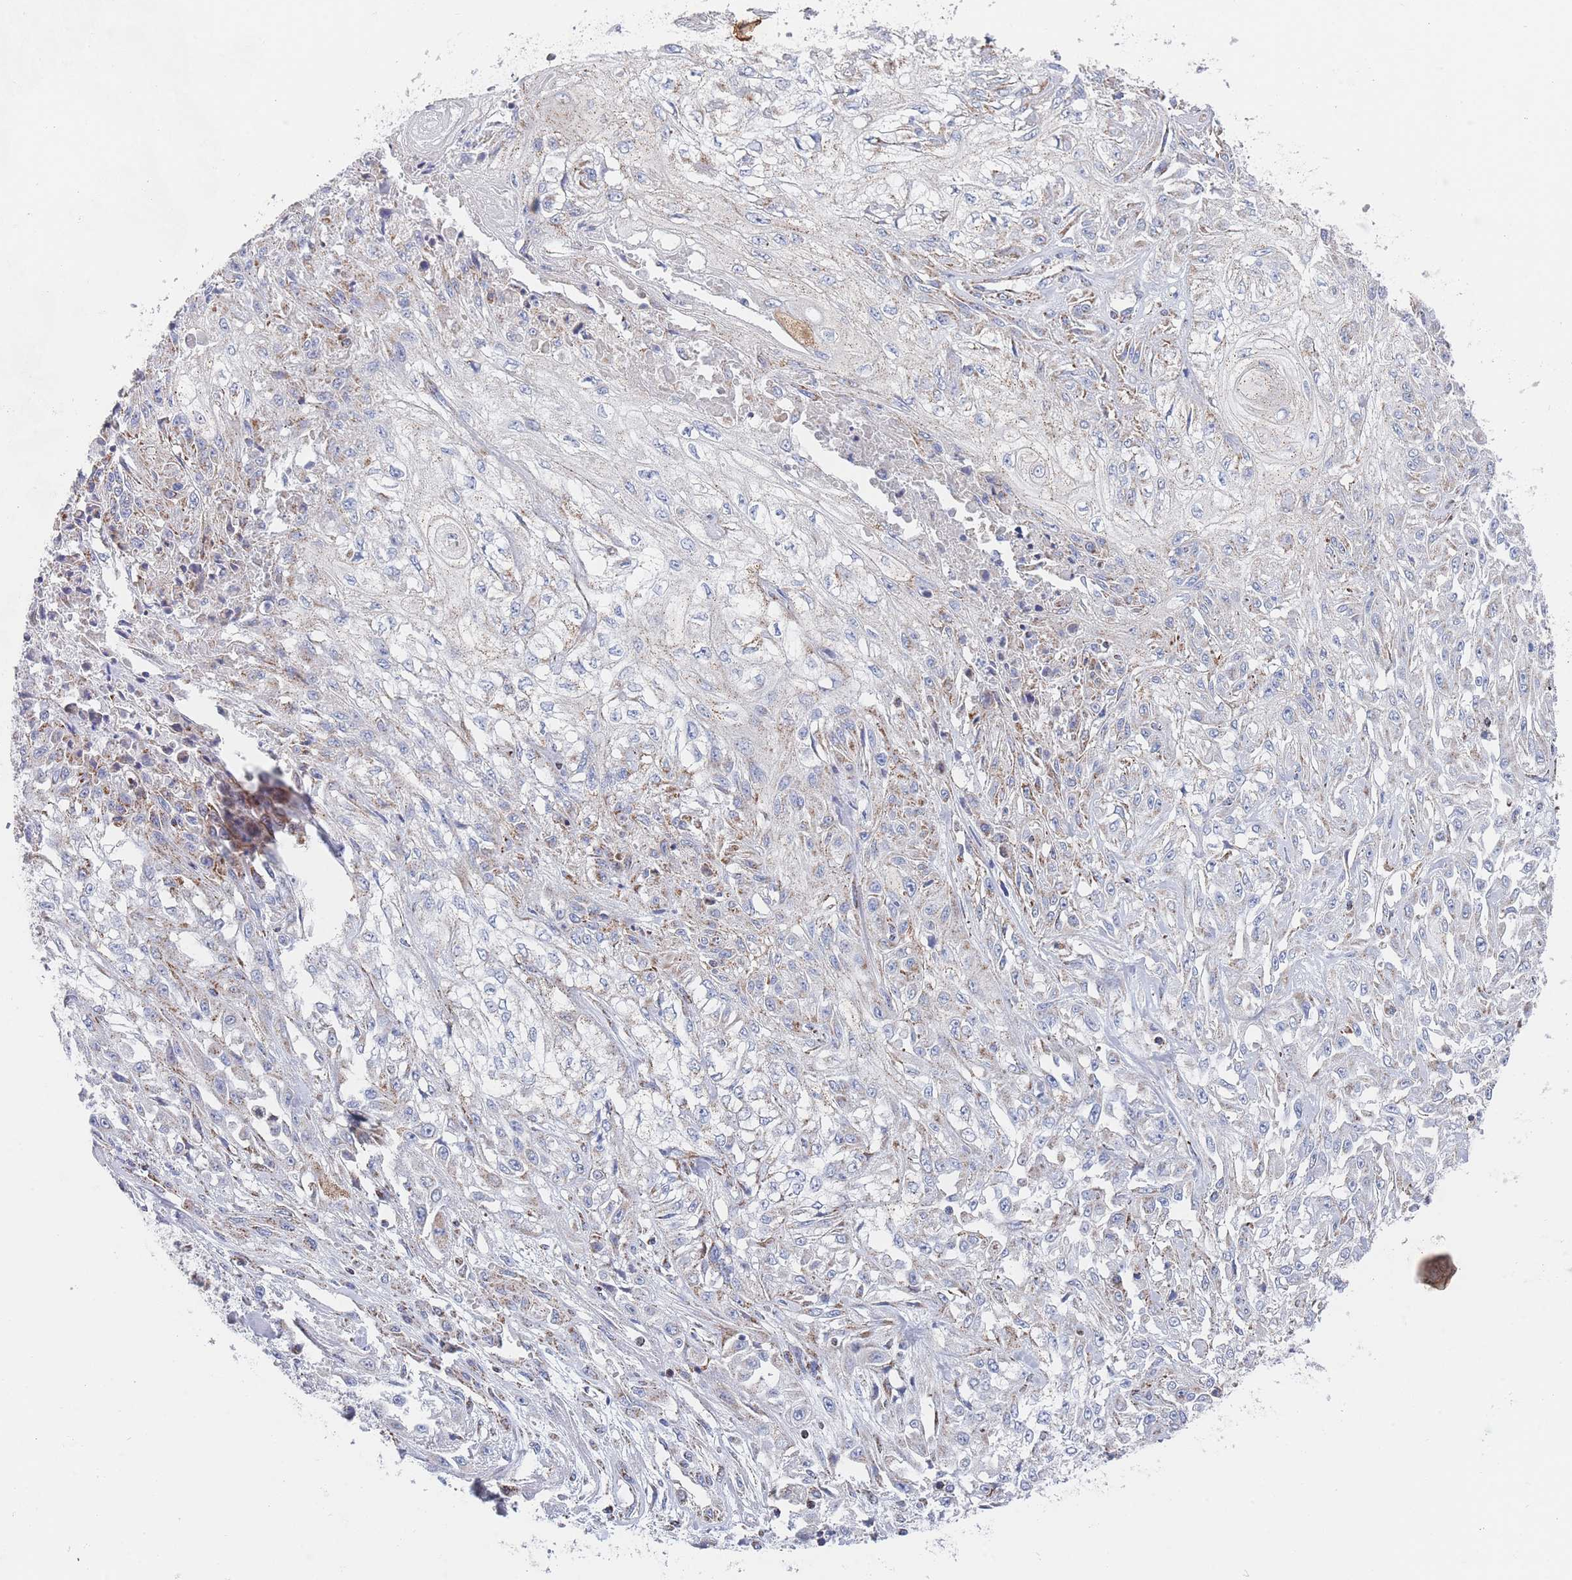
{"staining": {"intensity": "moderate", "quantity": "<25%", "location": "cytoplasmic/membranous"}, "tissue": "skin cancer", "cell_type": "Tumor cells", "image_type": "cancer", "snomed": [{"axis": "morphology", "description": "Squamous cell carcinoma, NOS"}, {"axis": "morphology", "description": "Squamous cell carcinoma, metastatic, NOS"}, {"axis": "topography", "description": "Skin"}, {"axis": "topography", "description": "Lymph node"}], "caption": "Protein expression analysis of skin cancer displays moderate cytoplasmic/membranous staining in about <25% of tumor cells.", "gene": "IKZF4", "patient": {"sex": "male", "age": 75}}